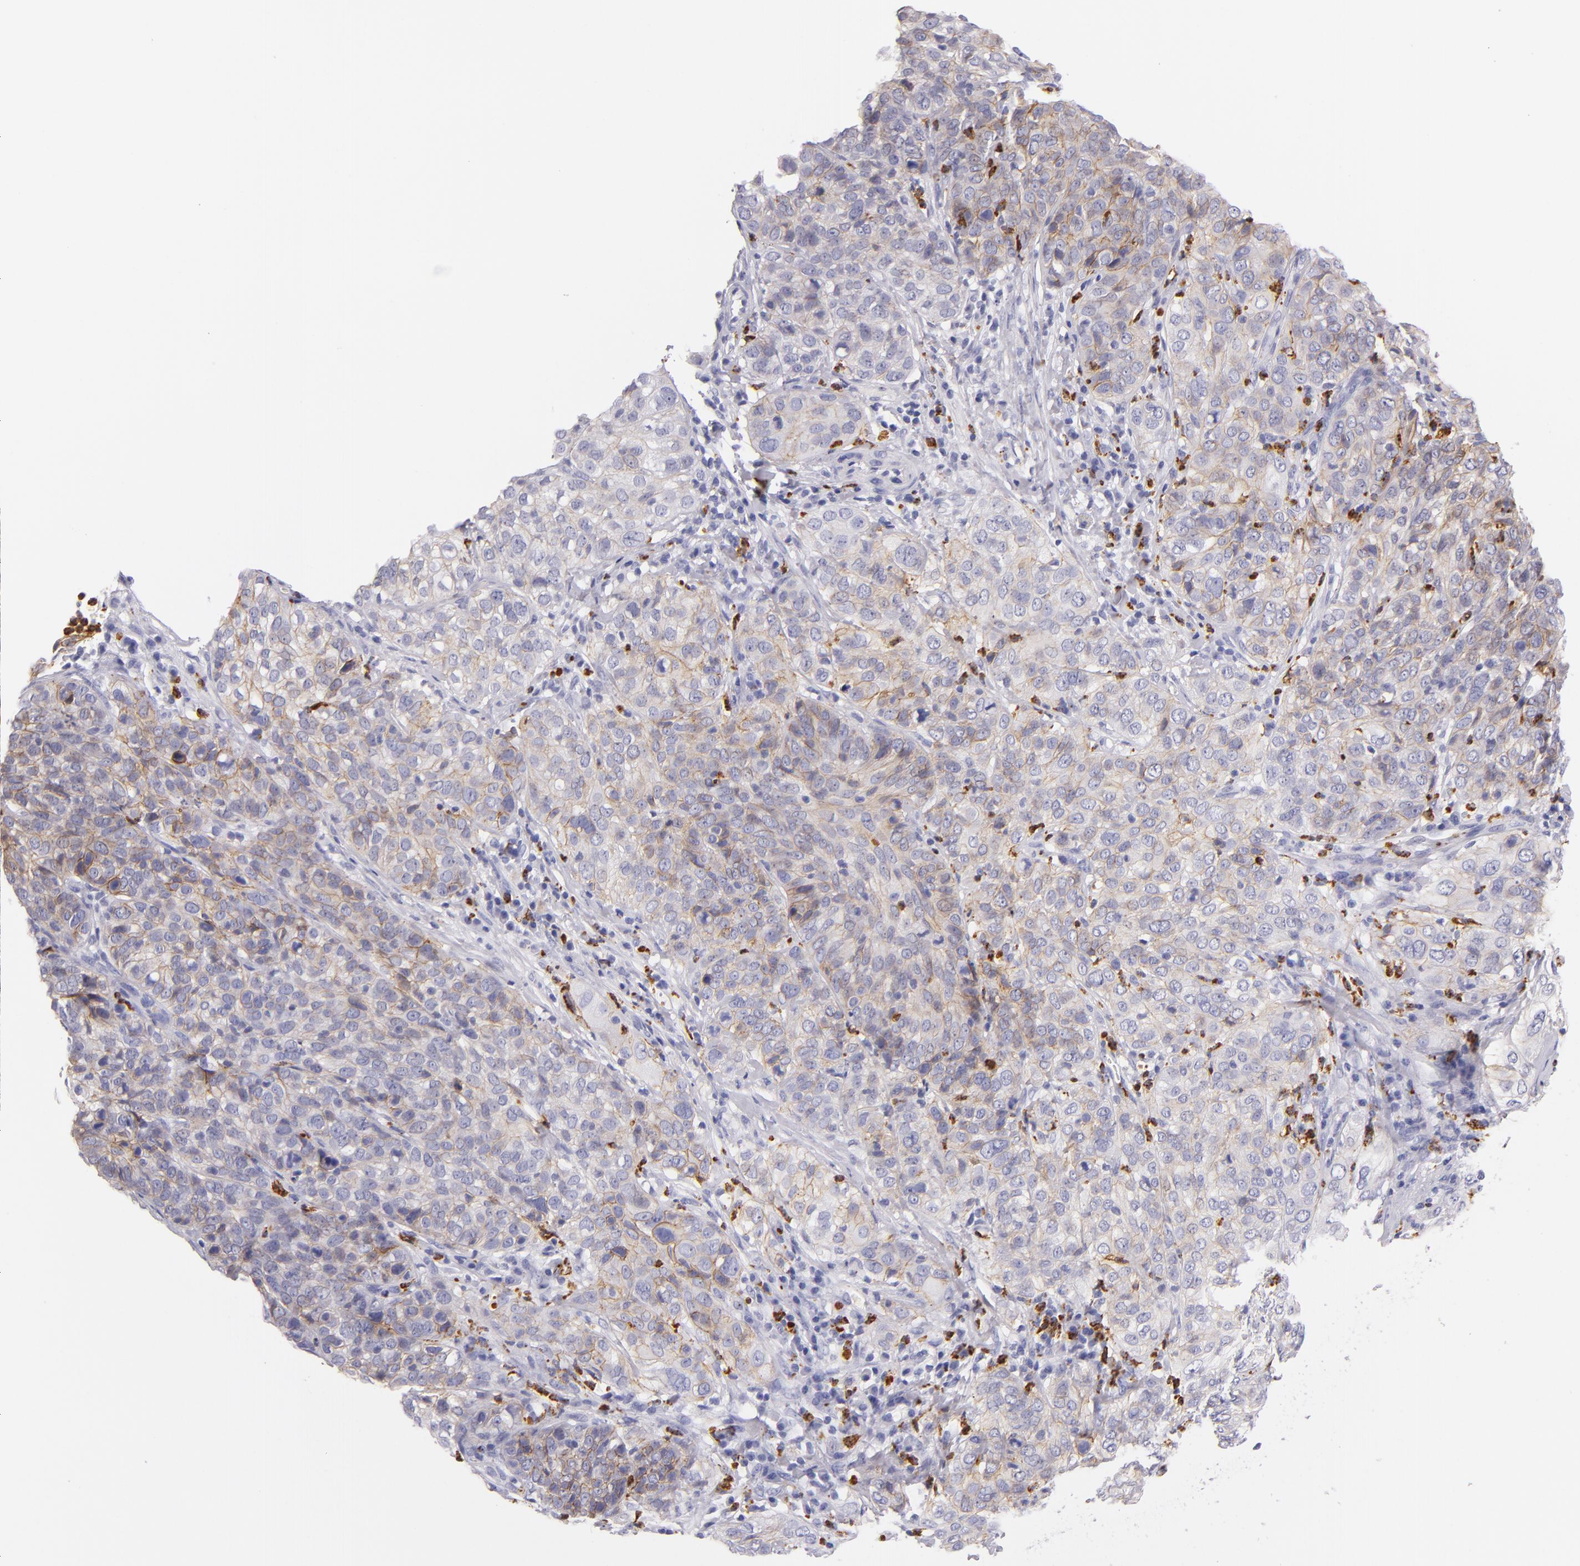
{"staining": {"intensity": "moderate", "quantity": ">75%", "location": "cytoplasmic/membranous"}, "tissue": "cervical cancer", "cell_type": "Tumor cells", "image_type": "cancer", "snomed": [{"axis": "morphology", "description": "Squamous cell carcinoma, NOS"}, {"axis": "topography", "description": "Cervix"}], "caption": "Cervical squamous cell carcinoma stained for a protein demonstrates moderate cytoplasmic/membranous positivity in tumor cells. (IHC, brightfield microscopy, high magnification).", "gene": "CDH3", "patient": {"sex": "female", "age": 38}}